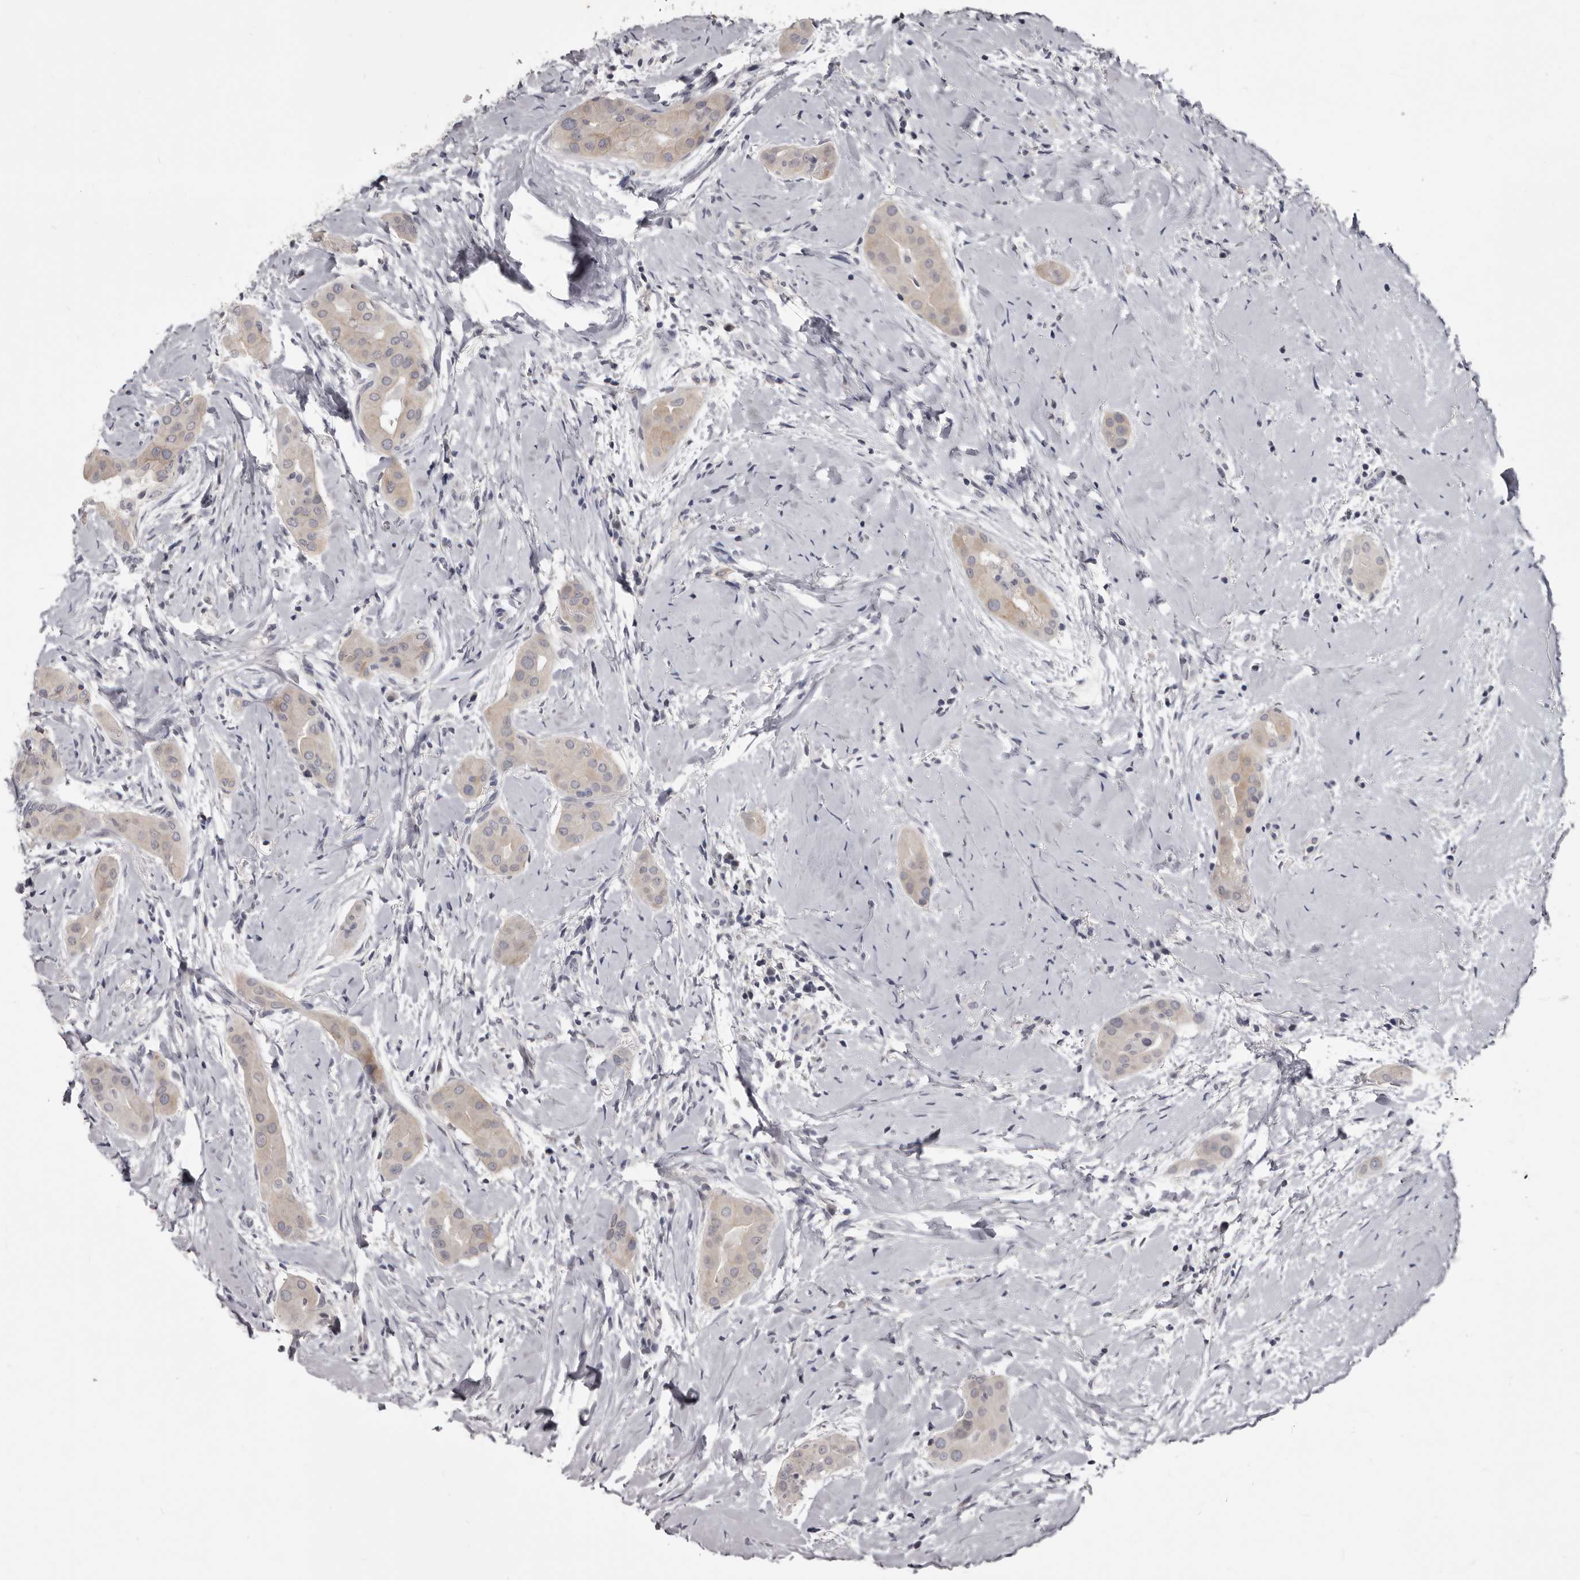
{"staining": {"intensity": "weak", "quantity": "<25%", "location": "cytoplasmic/membranous"}, "tissue": "thyroid cancer", "cell_type": "Tumor cells", "image_type": "cancer", "snomed": [{"axis": "morphology", "description": "Papillary adenocarcinoma, NOS"}, {"axis": "topography", "description": "Thyroid gland"}], "caption": "A histopathology image of papillary adenocarcinoma (thyroid) stained for a protein reveals no brown staining in tumor cells. Brightfield microscopy of immunohistochemistry stained with DAB (3,3'-diaminobenzidine) (brown) and hematoxylin (blue), captured at high magnification.", "gene": "SULT1E1", "patient": {"sex": "male", "age": 33}}